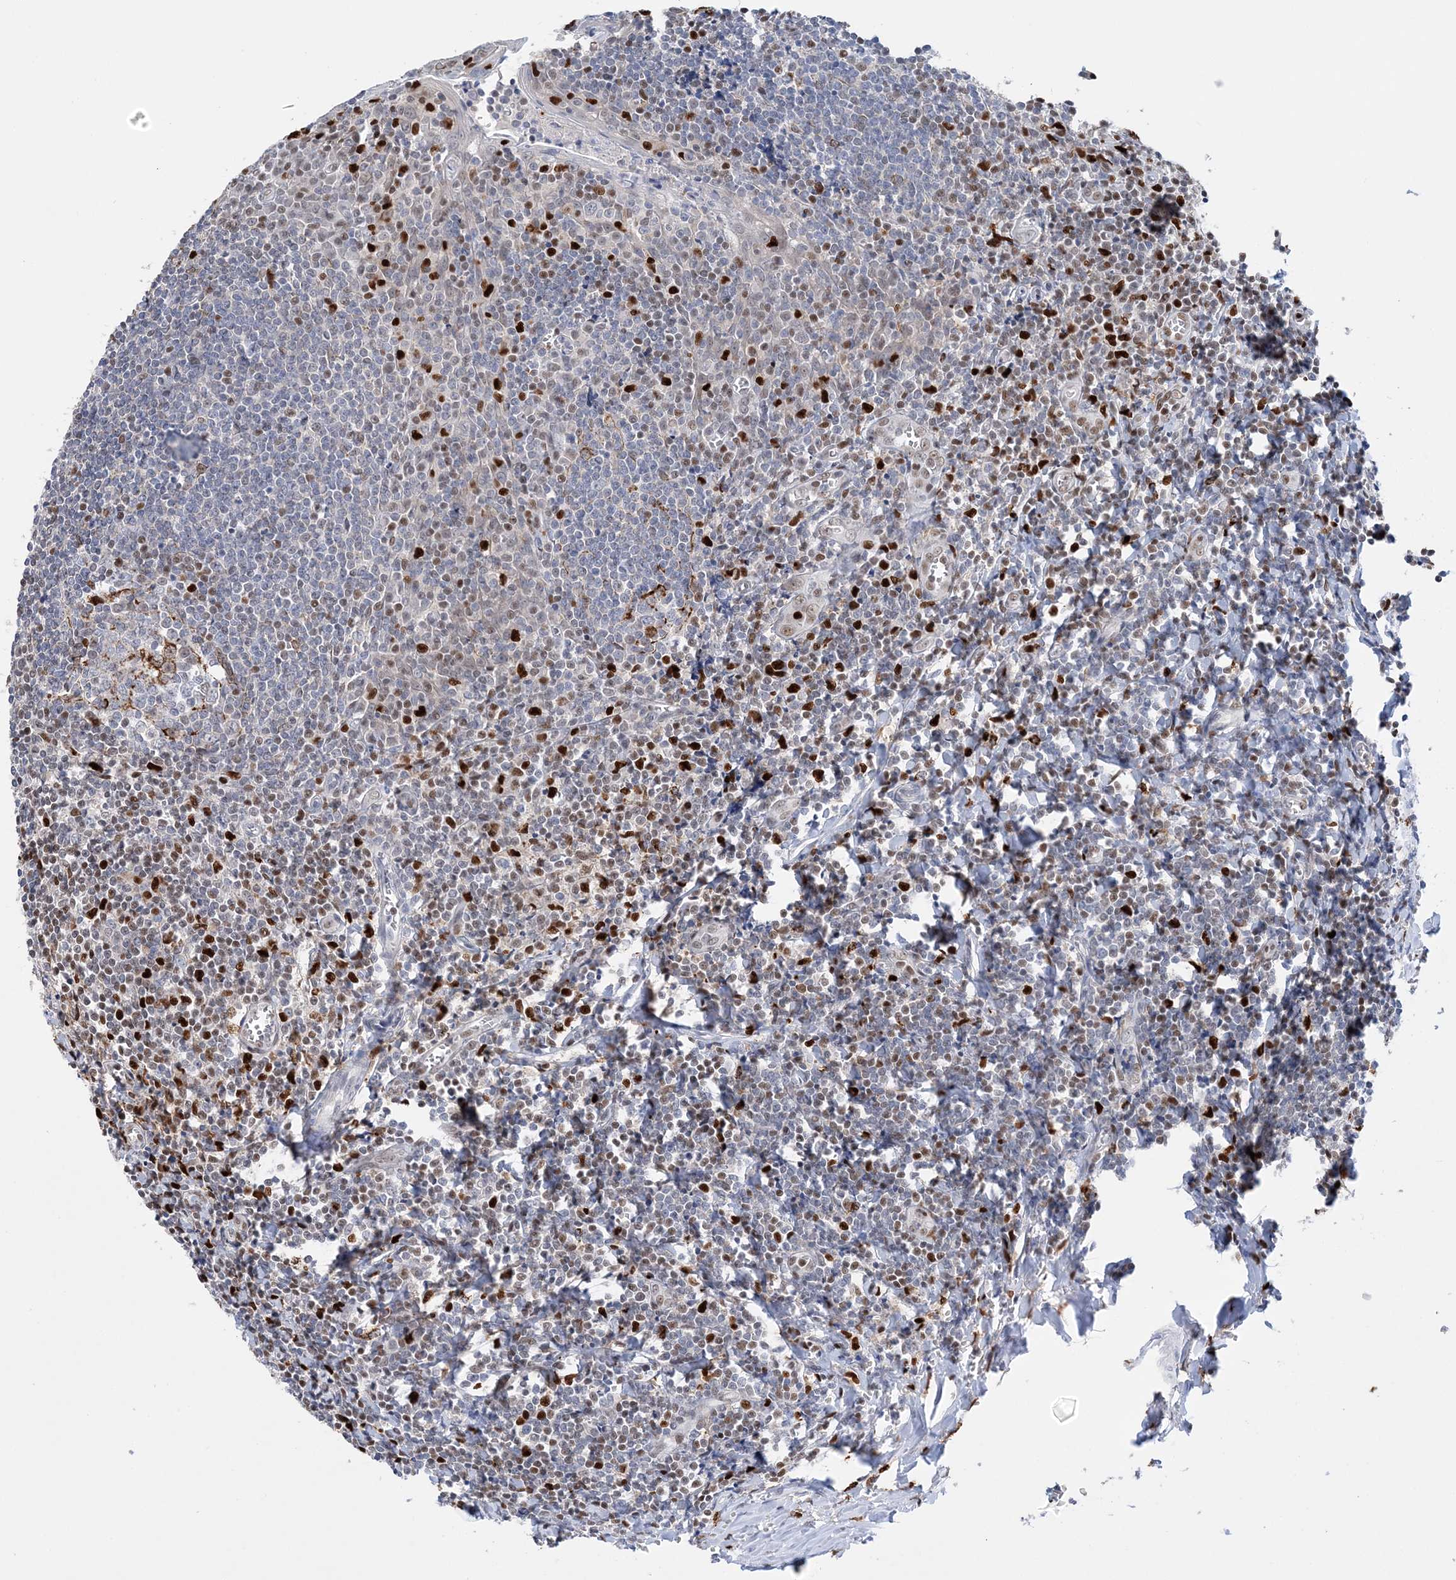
{"staining": {"intensity": "strong", "quantity": "<25%", "location": "nuclear"}, "tissue": "tonsil", "cell_type": "Germinal center cells", "image_type": "normal", "snomed": [{"axis": "morphology", "description": "Normal tissue, NOS"}, {"axis": "topography", "description": "Tonsil"}], "caption": "This image reveals immunohistochemistry staining of normal tonsil, with medium strong nuclear positivity in approximately <25% of germinal center cells.", "gene": "NIT2", "patient": {"sex": "male", "age": 27}}